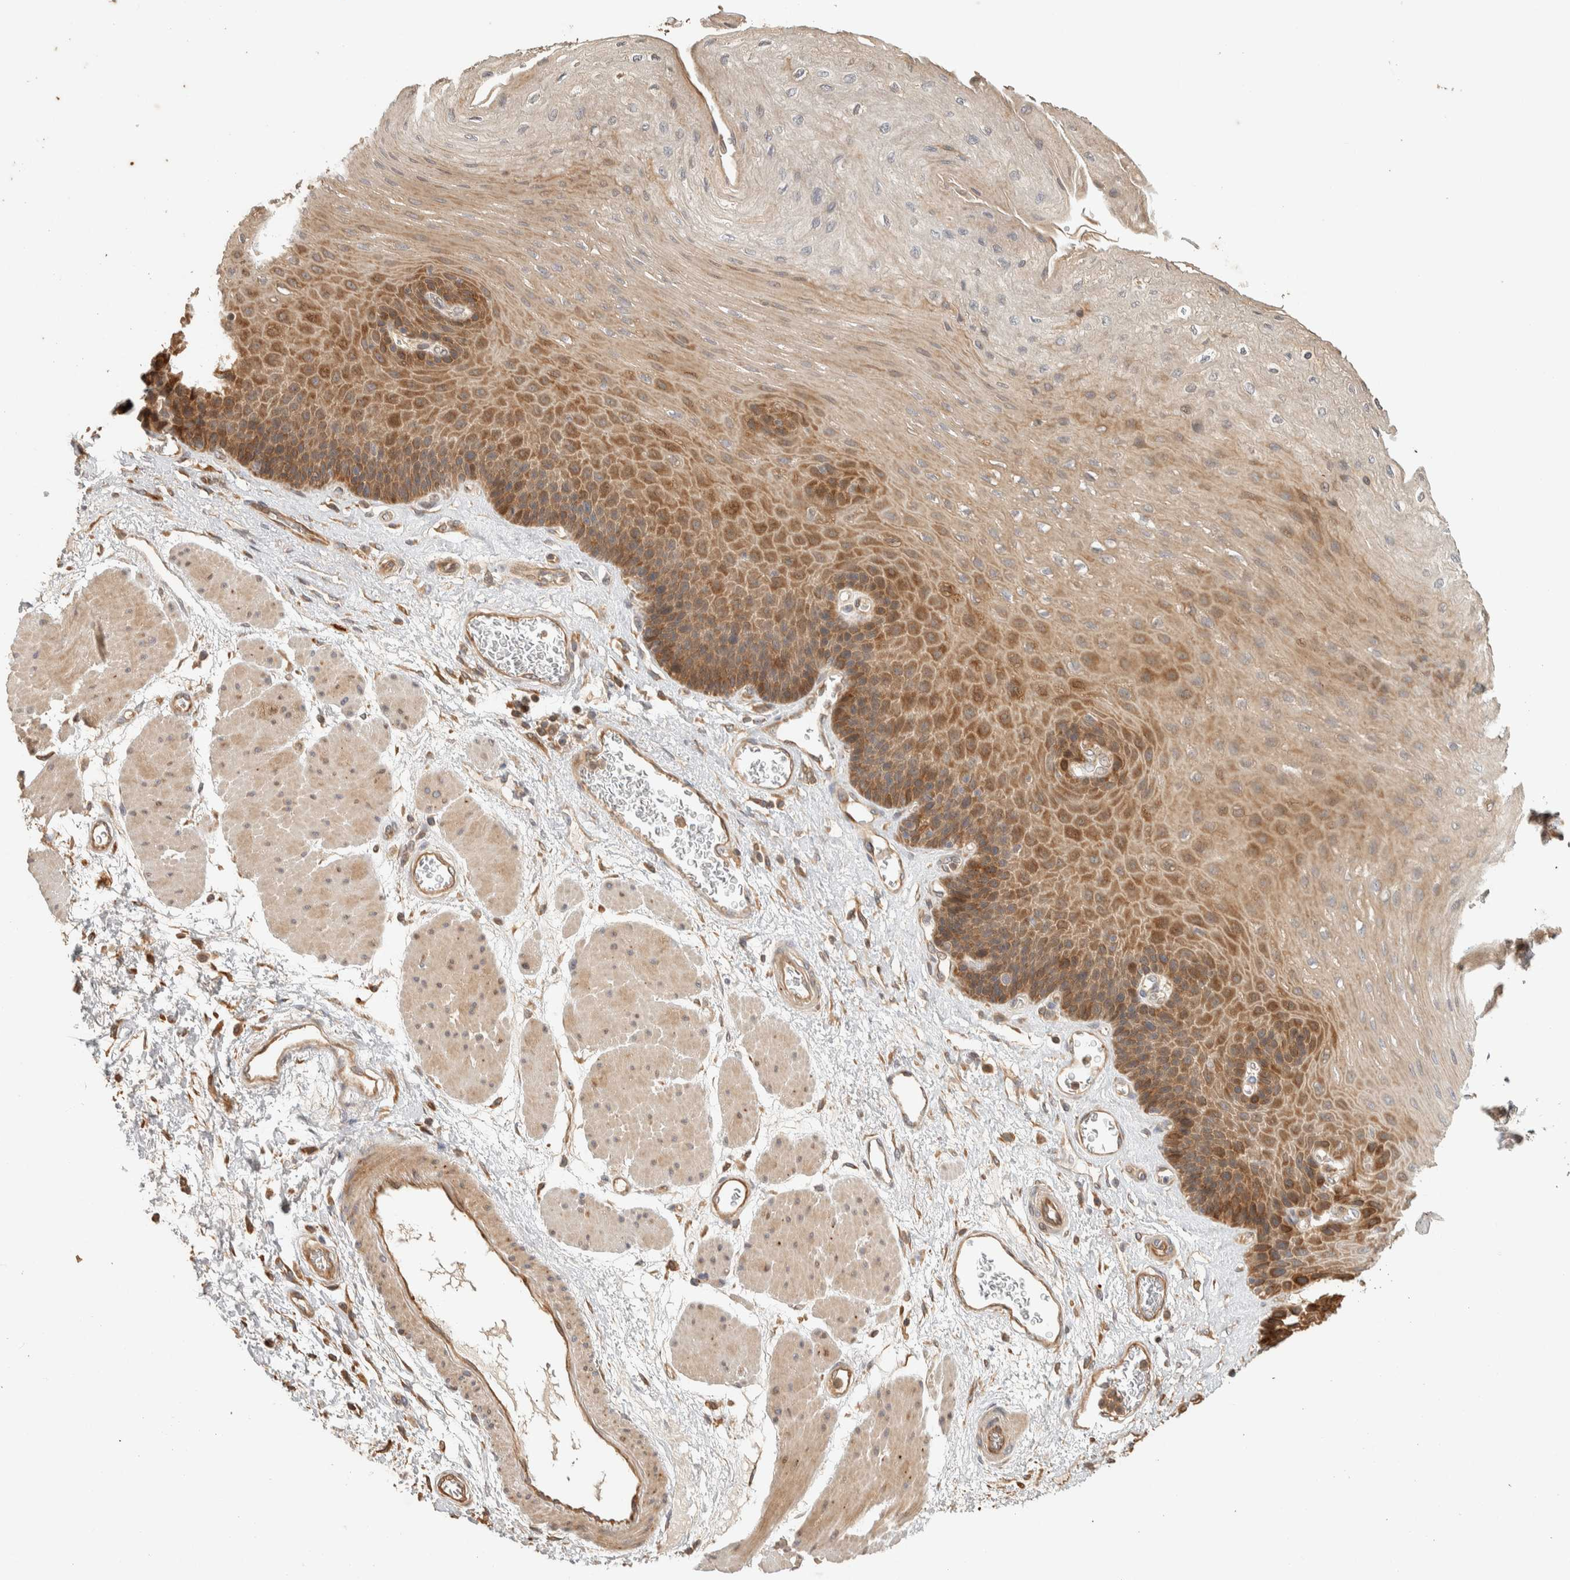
{"staining": {"intensity": "moderate", "quantity": "25%-75%", "location": "cytoplasmic/membranous"}, "tissue": "esophagus", "cell_type": "Squamous epithelial cells", "image_type": "normal", "snomed": [{"axis": "morphology", "description": "Normal tissue, NOS"}, {"axis": "topography", "description": "Esophagus"}], "caption": "Immunohistochemistry (IHC) of benign human esophagus shows medium levels of moderate cytoplasmic/membranous expression in approximately 25%-75% of squamous epithelial cells. (DAB (3,3'-diaminobenzidine) = brown stain, brightfield microscopy at high magnification).", "gene": "EXOC7", "patient": {"sex": "female", "age": 72}}